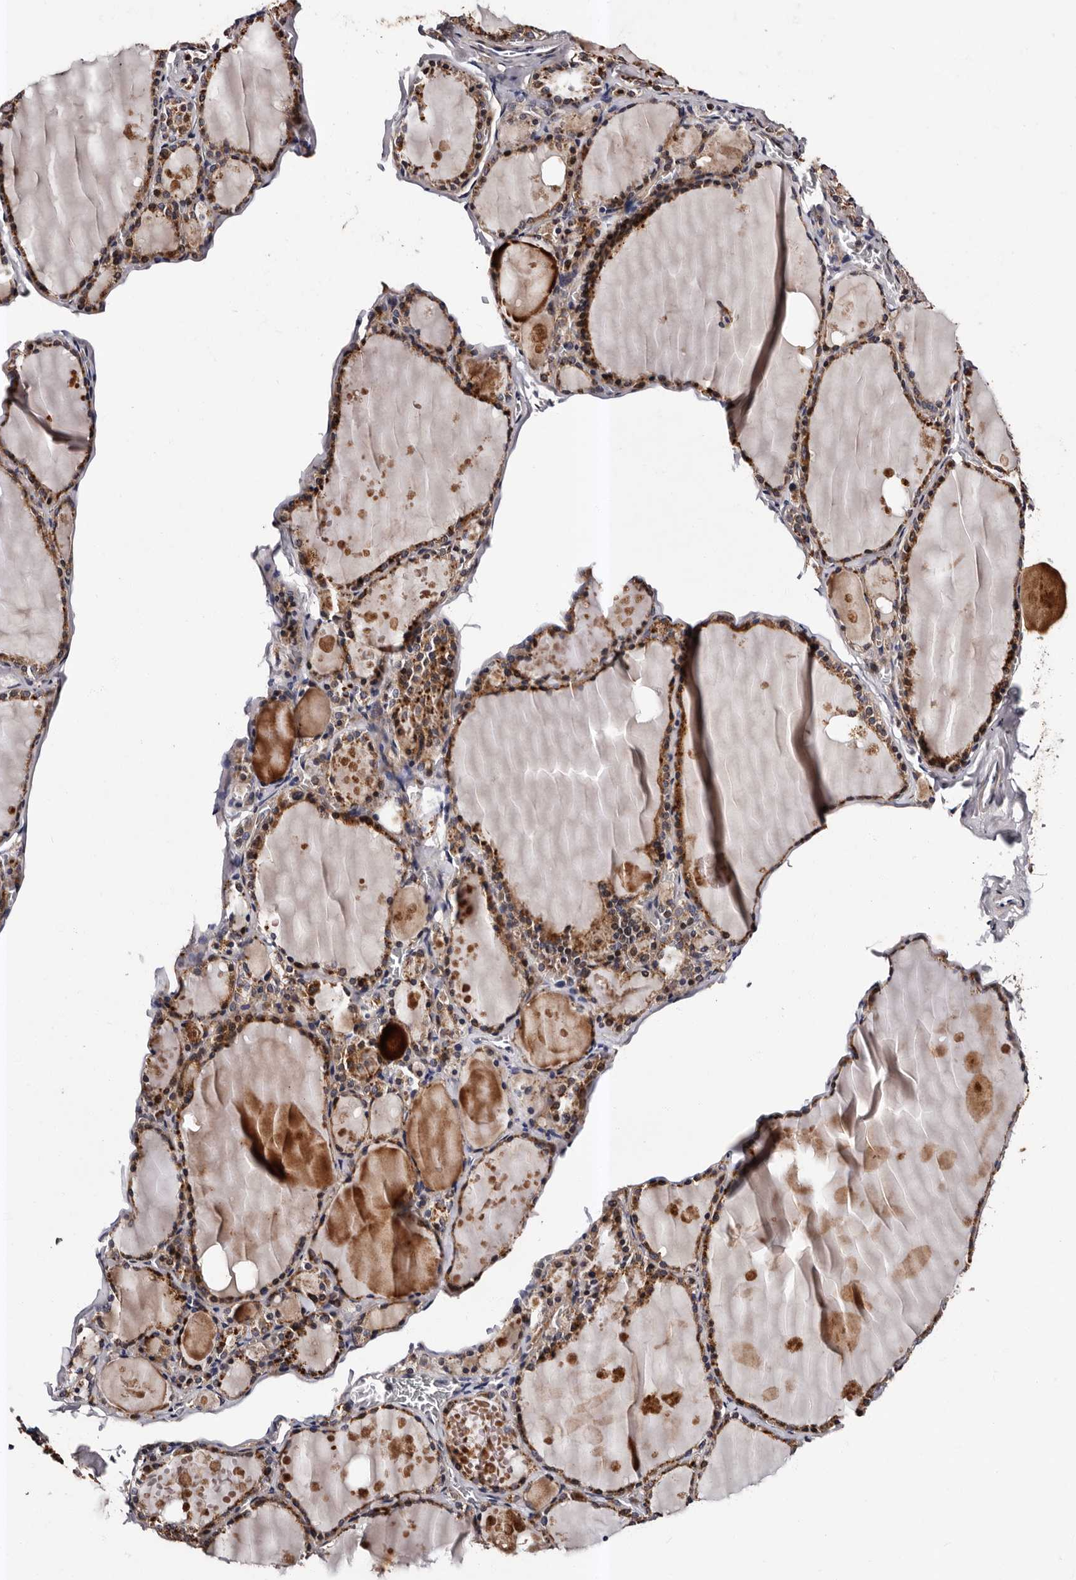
{"staining": {"intensity": "moderate", "quantity": ">75%", "location": "cytoplasmic/membranous"}, "tissue": "thyroid gland", "cell_type": "Glandular cells", "image_type": "normal", "snomed": [{"axis": "morphology", "description": "Normal tissue, NOS"}, {"axis": "topography", "description": "Thyroid gland"}], "caption": "Immunohistochemical staining of normal human thyroid gland shows moderate cytoplasmic/membranous protein expression in about >75% of glandular cells.", "gene": "ADCK5", "patient": {"sex": "male", "age": 56}}